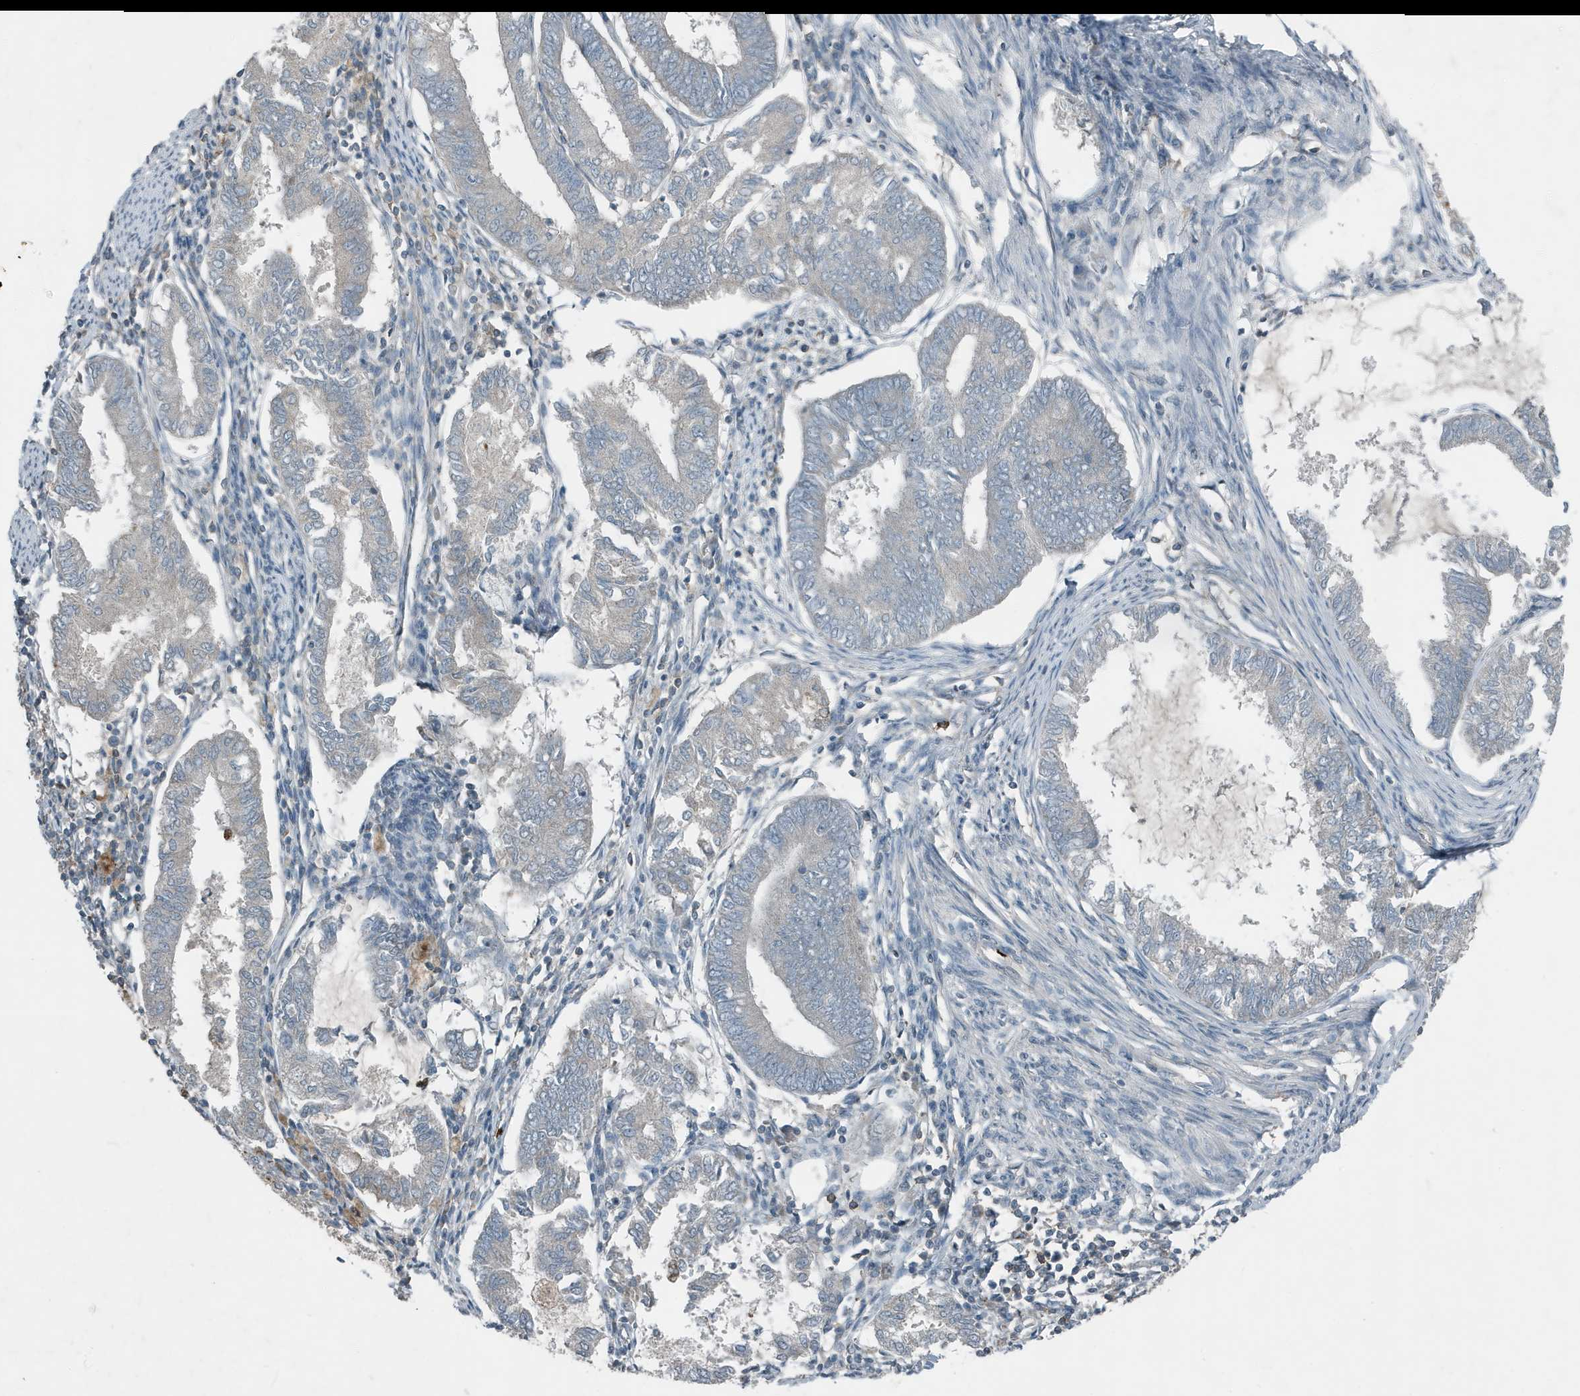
{"staining": {"intensity": "negative", "quantity": "none", "location": "none"}, "tissue": "endometrial cancer", "cell_type": "Tumor cells", "image_type": "cancer", "snomed": [{"axis": "morphology", "description": "Adenocarcinoma, NOS"}, {"axis": "topography", "description": "Endometrium"}], "caption": "DAB immunohistochemical staining of endometrial adenocarcinoma demonstrates no significant staining in tumor cells.", "gene": "DAPP1", "patient": {"sex": "female", "age": 86}}